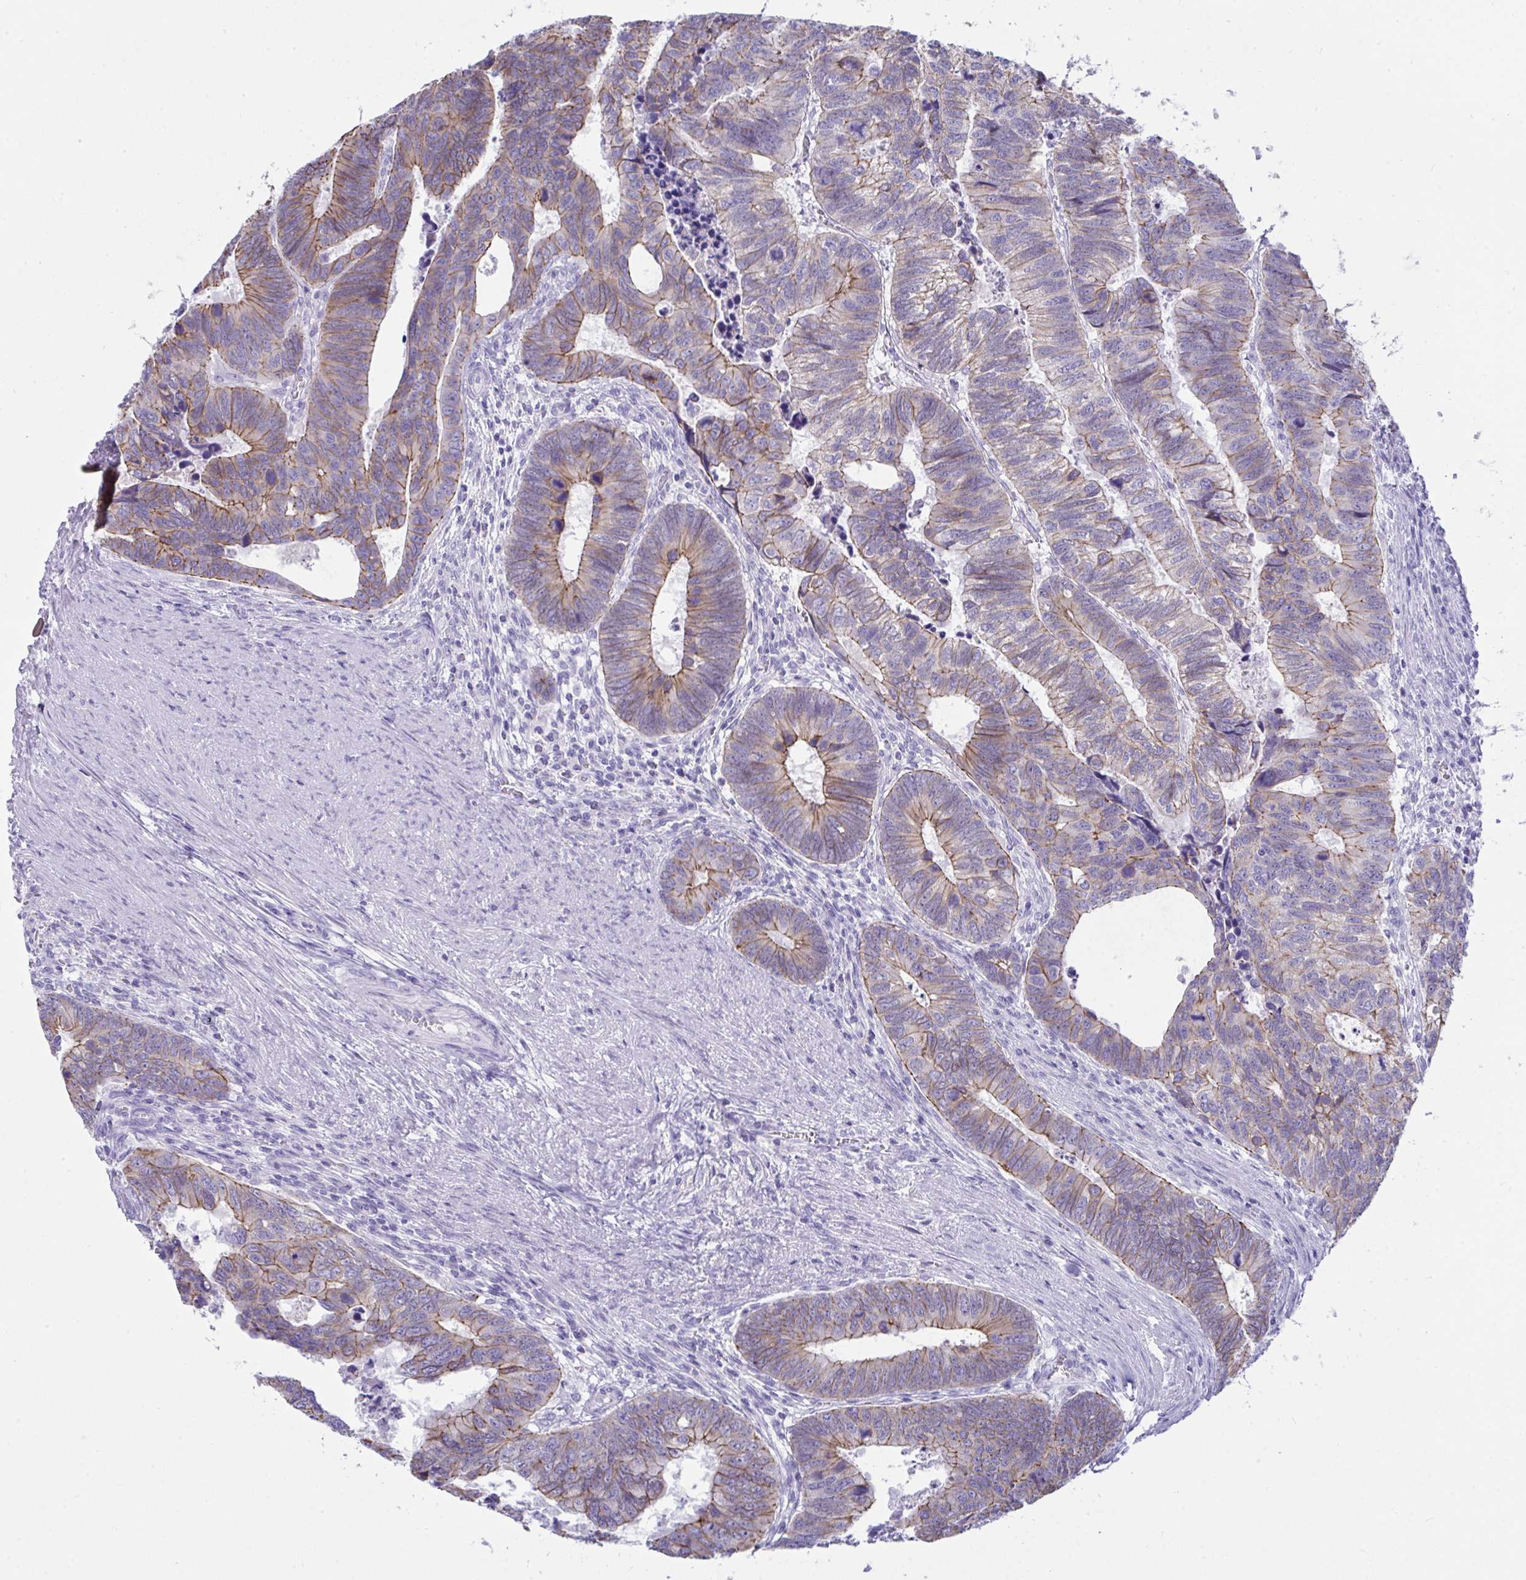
{"staining": {"intensity": "weak", "quantity": "25%-75%", "location": "cytoplasmic/membranous"}, "tissue": "colorectal cancer", "cell_type": "Tumor cells", "image_type": "cancer", "snomed": [{"axis": "morphology", "description": "Adenocarcinoma, NOS"}, {"axis": "topography", "description": "Colon"}], "caption": "The image shows immunohistochemical staining of adenocarcinoma (colorectal). There is weak cytoplasmic/membranous positivity is seen in about 25%-75% of tumor cells. The staining was performed using DAB (3,3'-diaminobenzidine), with brown indicating positive protein expression. Nuclei are stained blue with hematoxylin.", "gene": "GLB1L2", "patient": {"sex": "male", "age": 62}}